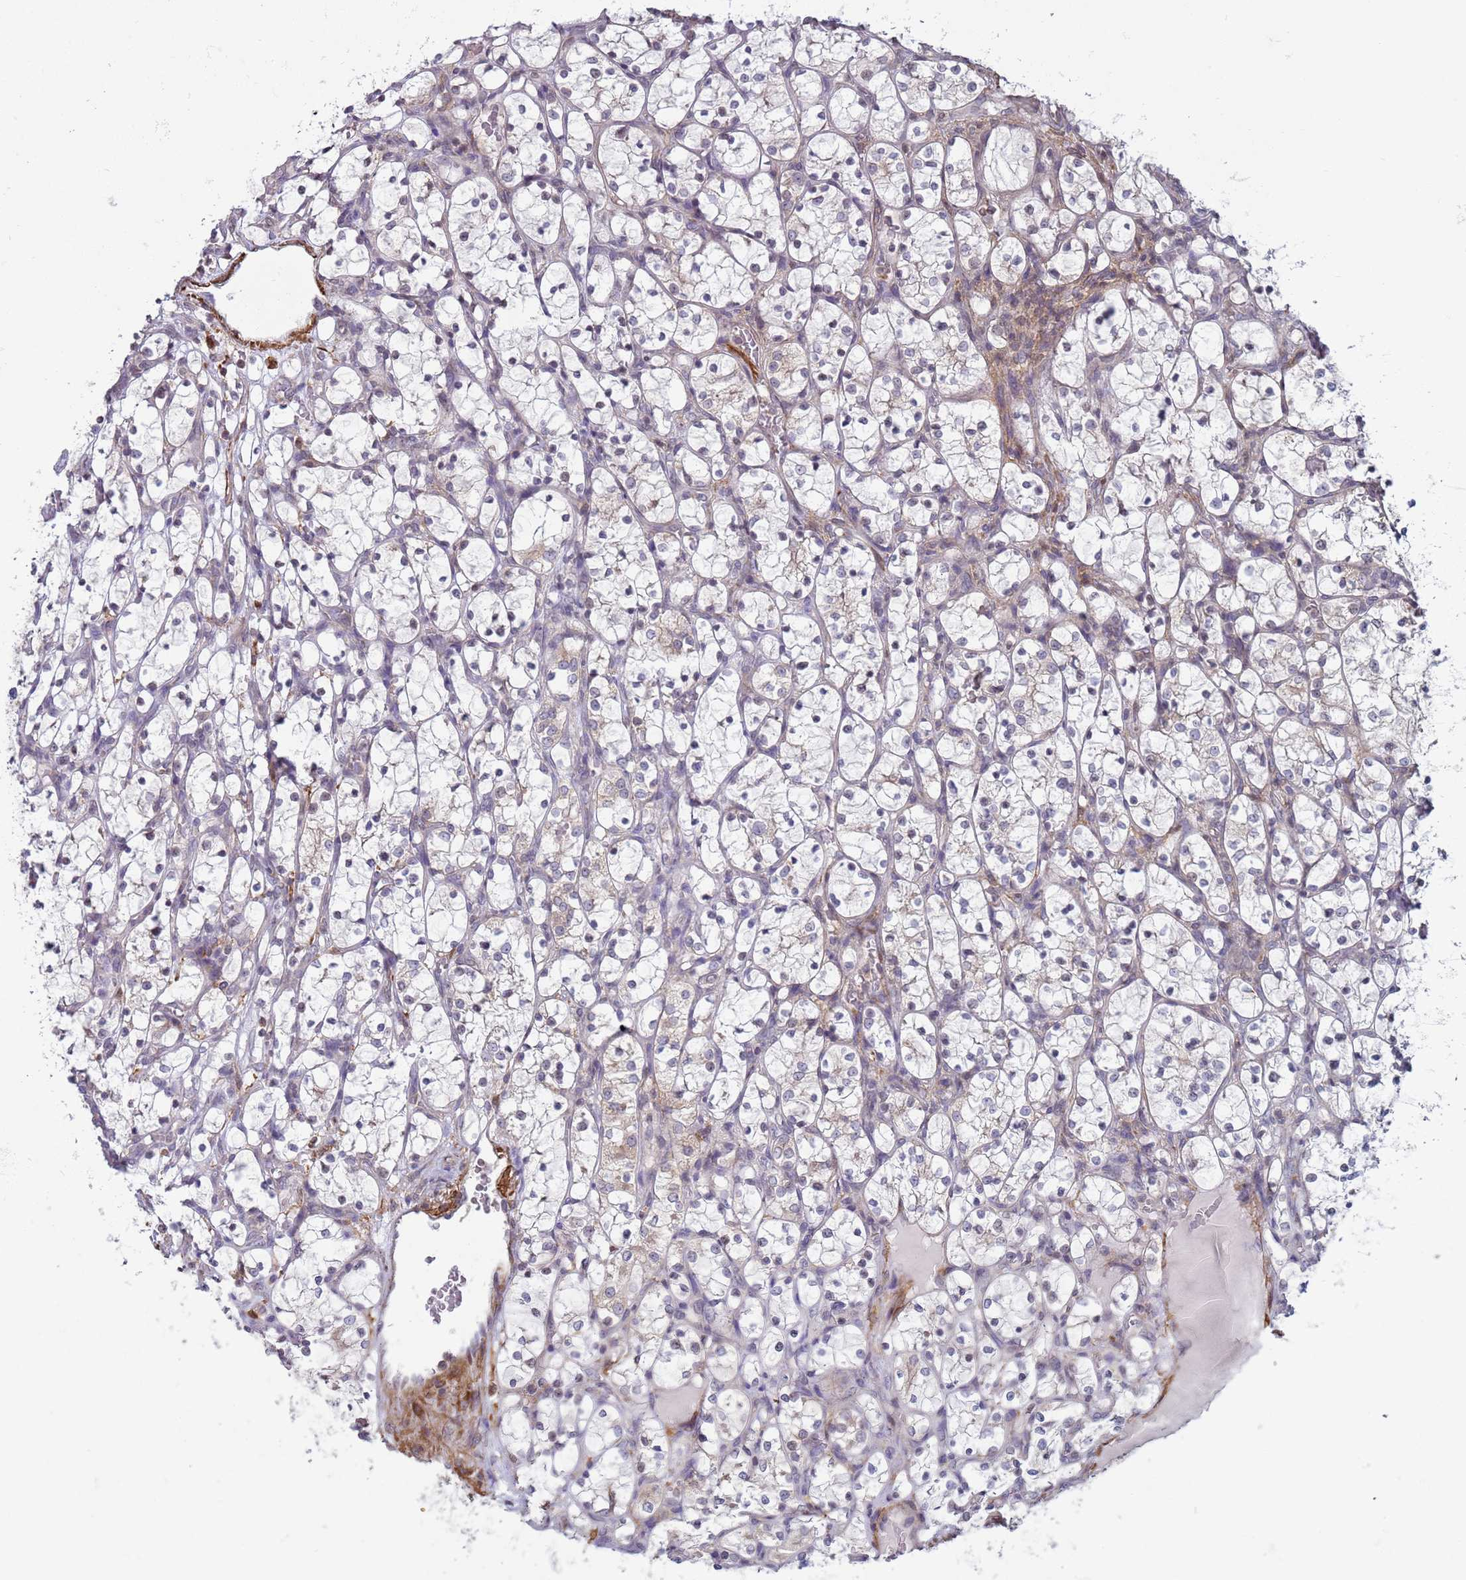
{"staining": {"intensity": "negative", "quantity": "none", "location": "none"}, "tissue": "renal cancer", "cell_type": "Tumor cells", "image_type": "cancer", "snomed": [{"axis": "morphology", "description": "Adenocarcinoma, NOS"}, {"axis": "topography", "description": "Kidney"}], "caption": "Renal cancer (adenocarcinoma) stained for a protein using immunohistochemistry (IHC) shows no positivity tumor cells.", "gene": "SNAPC4", "patient": {"sex": "female", "age": 69}}